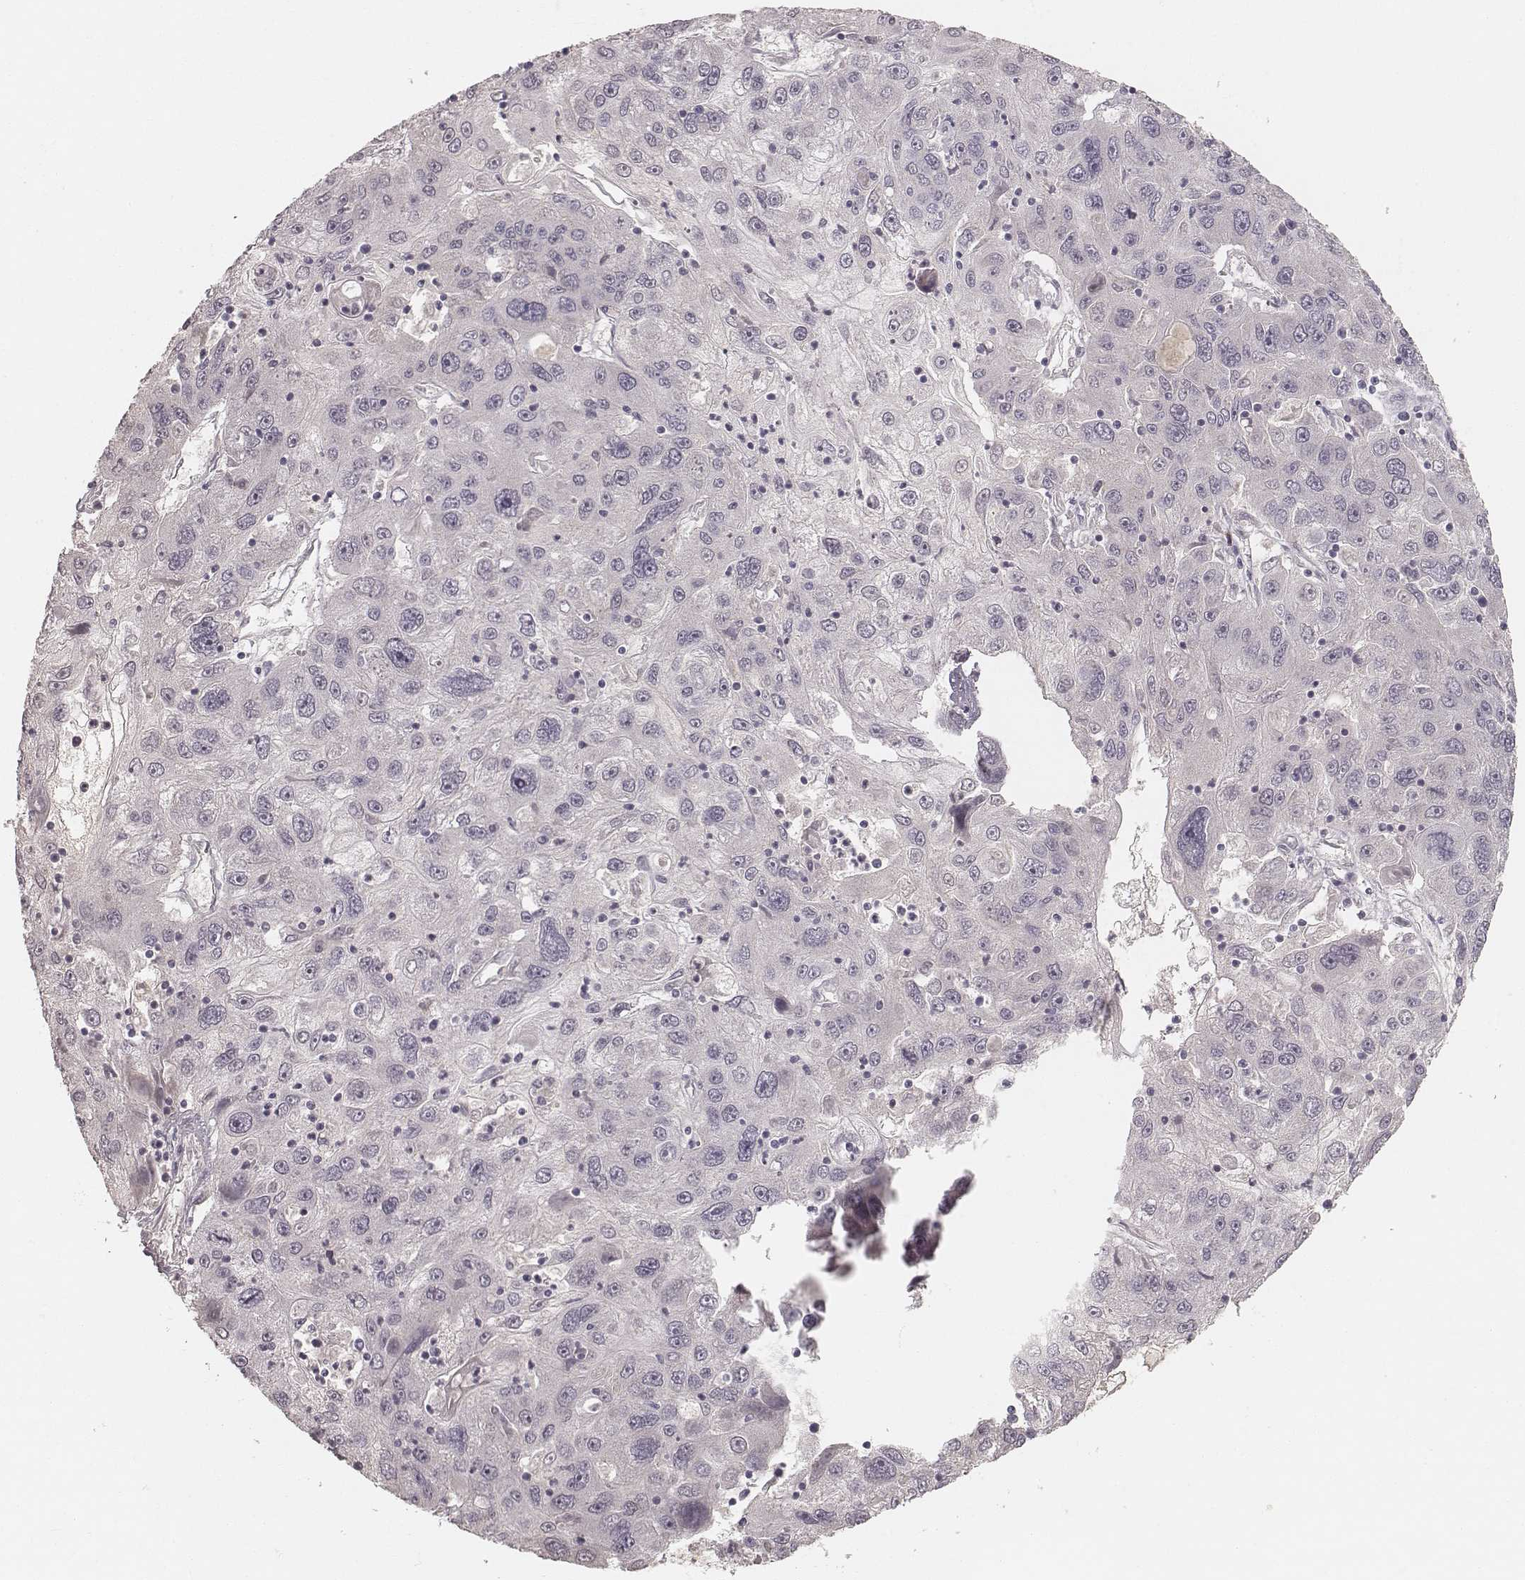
{"staining": {"intensity": "negative", "quantity": "none", "location": "none"}, "tissue": "stomach cancer", "cell_type": "Tumor cells", "image_type": "cancer", "snomed": [{"axis": "morphology", "description": "Adenocarcinoma, NOS"}, {"axis": "topography", "description": "Stomach"}], "caption": "The histopathology image demonstrates no significant expression in tumor cells of stomach cancer.", "gene": "LY6K", "patient": {"sex": "male", "age": 56}}